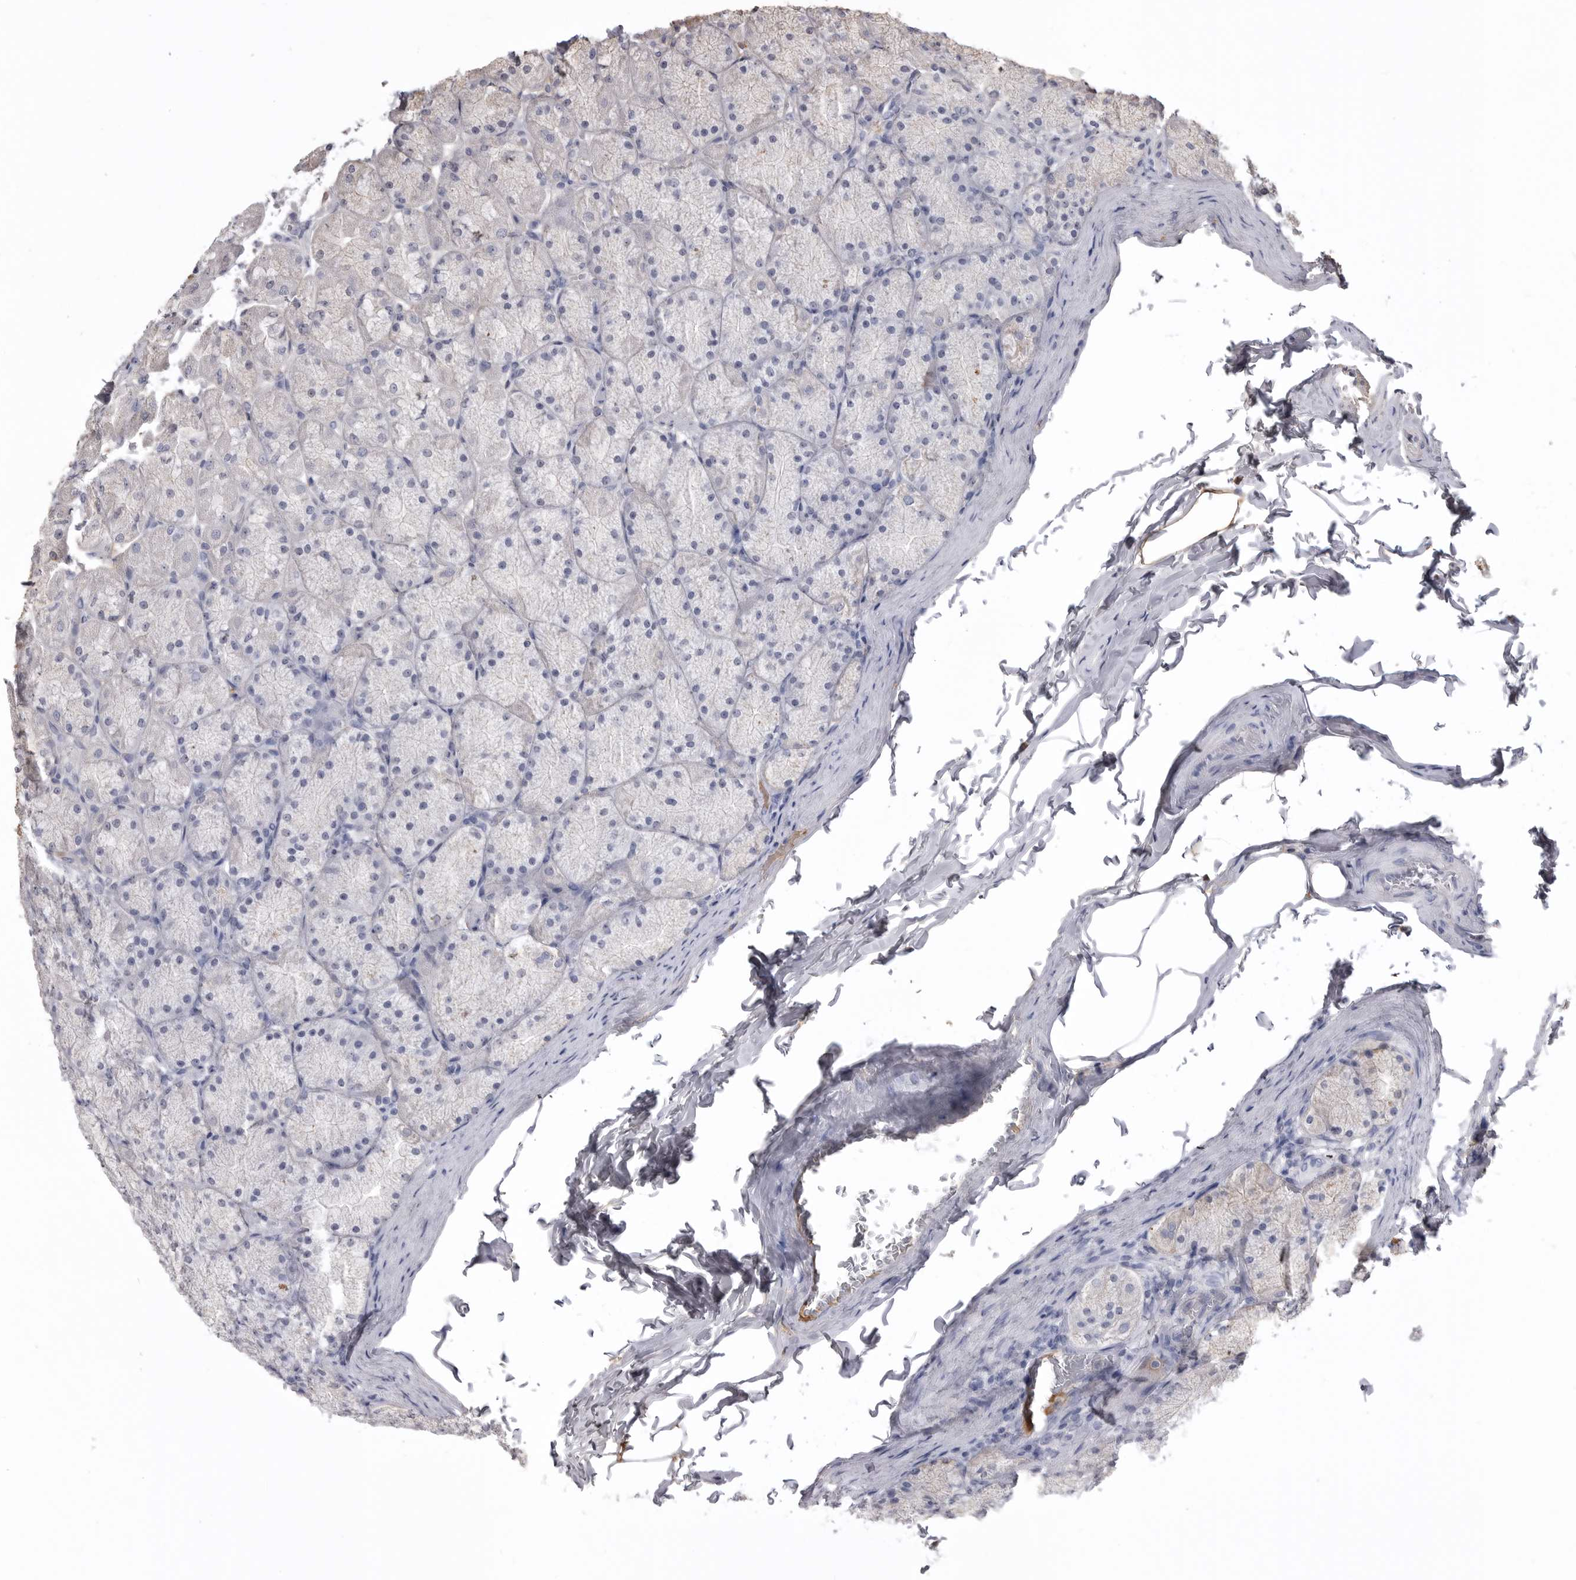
{"staining": {"intensity": "negative", "quantity": "none", "location": "none"}, "tissue": "stomach", "cell_type": "Glandular cells", "image_type": "normal", "snomed": [{"axis": "morphology", "description": "Normal tissue, NOS"}, {"axis": "topography", "description": "Stomach, upper"}], "caption": "Glandular cells are negative for protein expression in unremarkable human stomach. Brightfield microscopy of immunohistochemistry (IHC) stained with DAB (brown) and hematoxylin (blue), captured at high magnification.", "gene": "AHSG", "patient": {"sex": "female", "age": 56}}